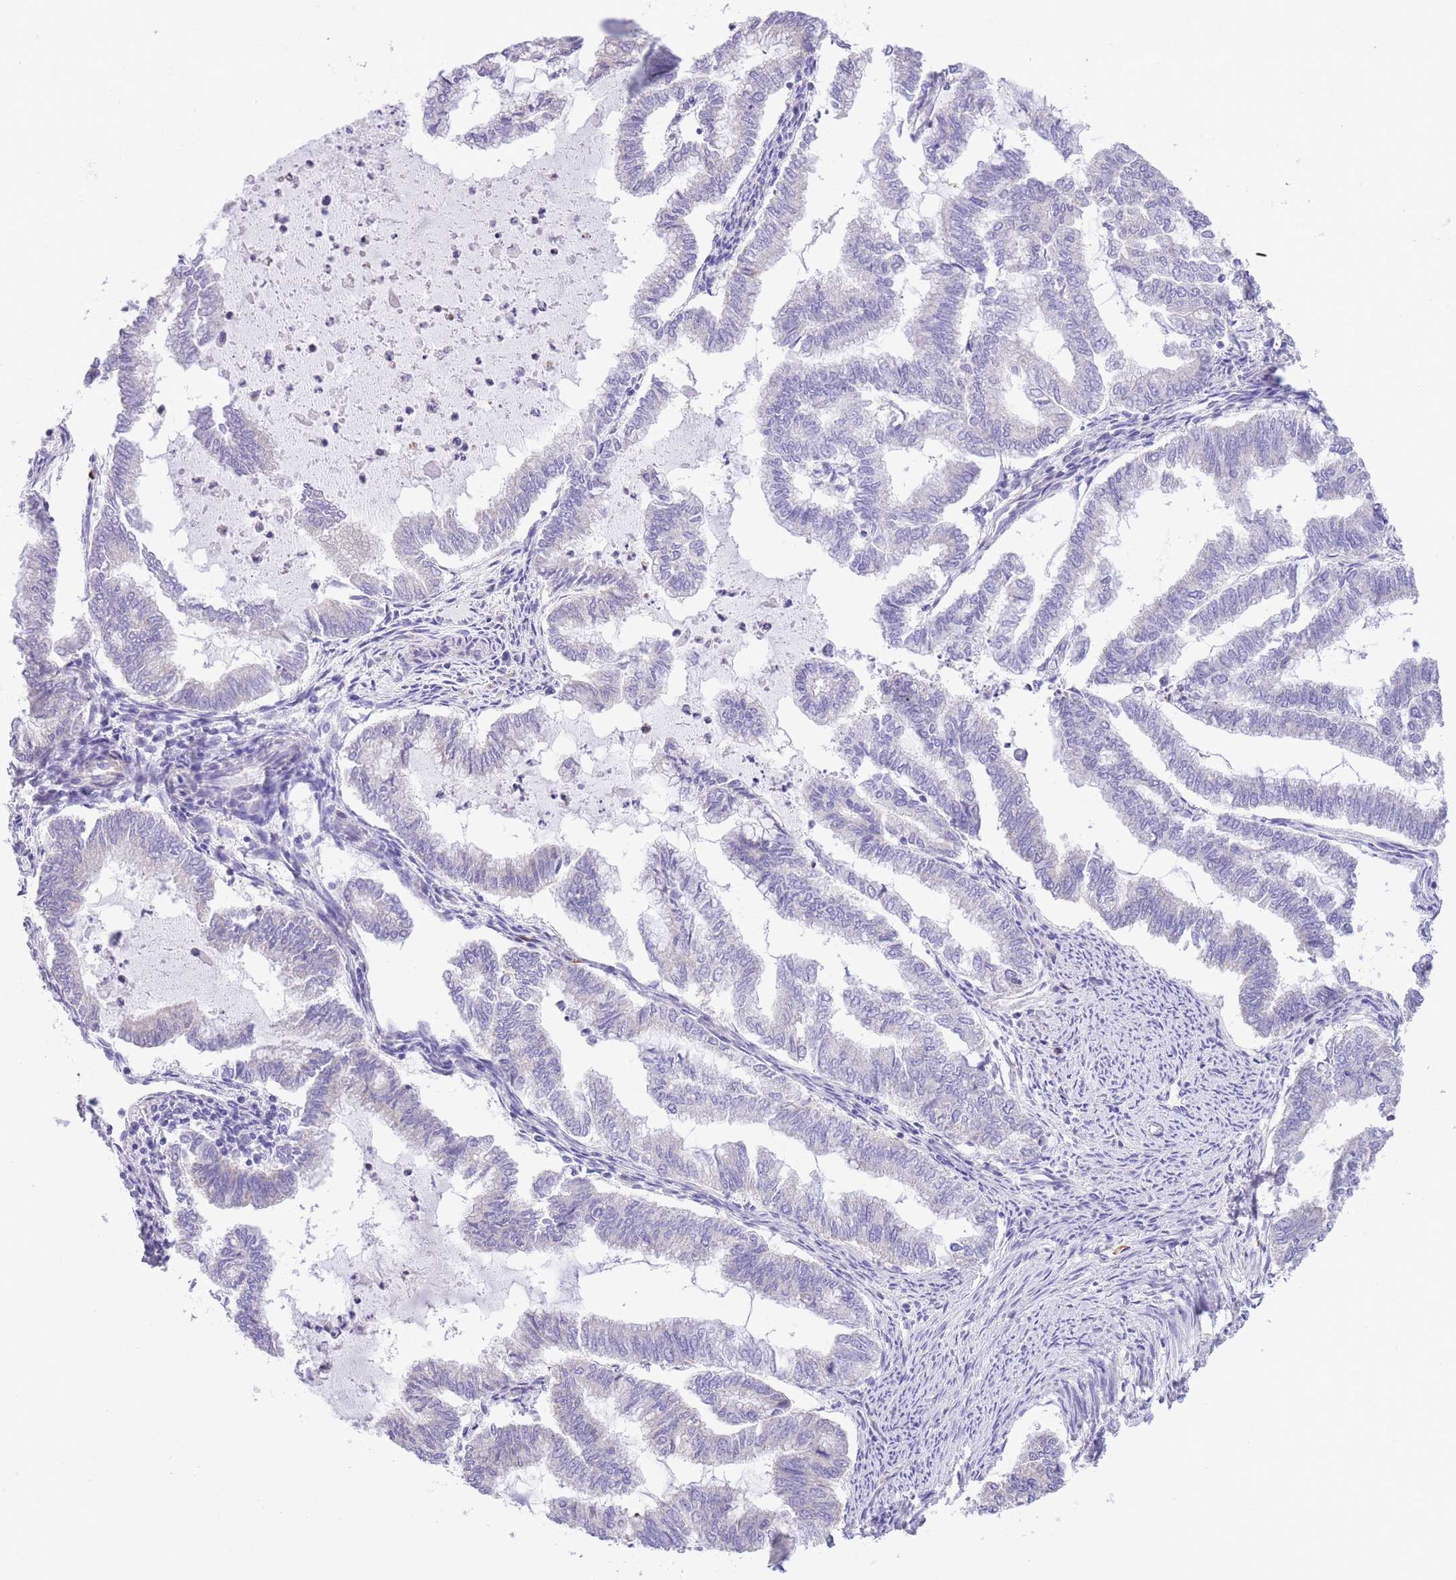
{"staining": {"intensity": "negative", "quantity": "none", "location": "none"}, "tissue": "endometrial cancer", "cell_type": "Tumor cells", "image_type": "cancer", "snomed": [{"axis": "morphology", "description": "Adenocarcinoma, NOS"}, {"axis": "topography", "description": "Endometrium"}], "caption": "A micrograph of adenocarcinoma (endometrial) stained for a protein reveals no brown staining in tumor cells. Brightfield microscopy of immunohistochemistry (IHC) stained with DAB (brown) and hematoxylin (blue), captured at high magnification.", "gene": "RHOU", "patient": {"sex": "female", "age": 79}}